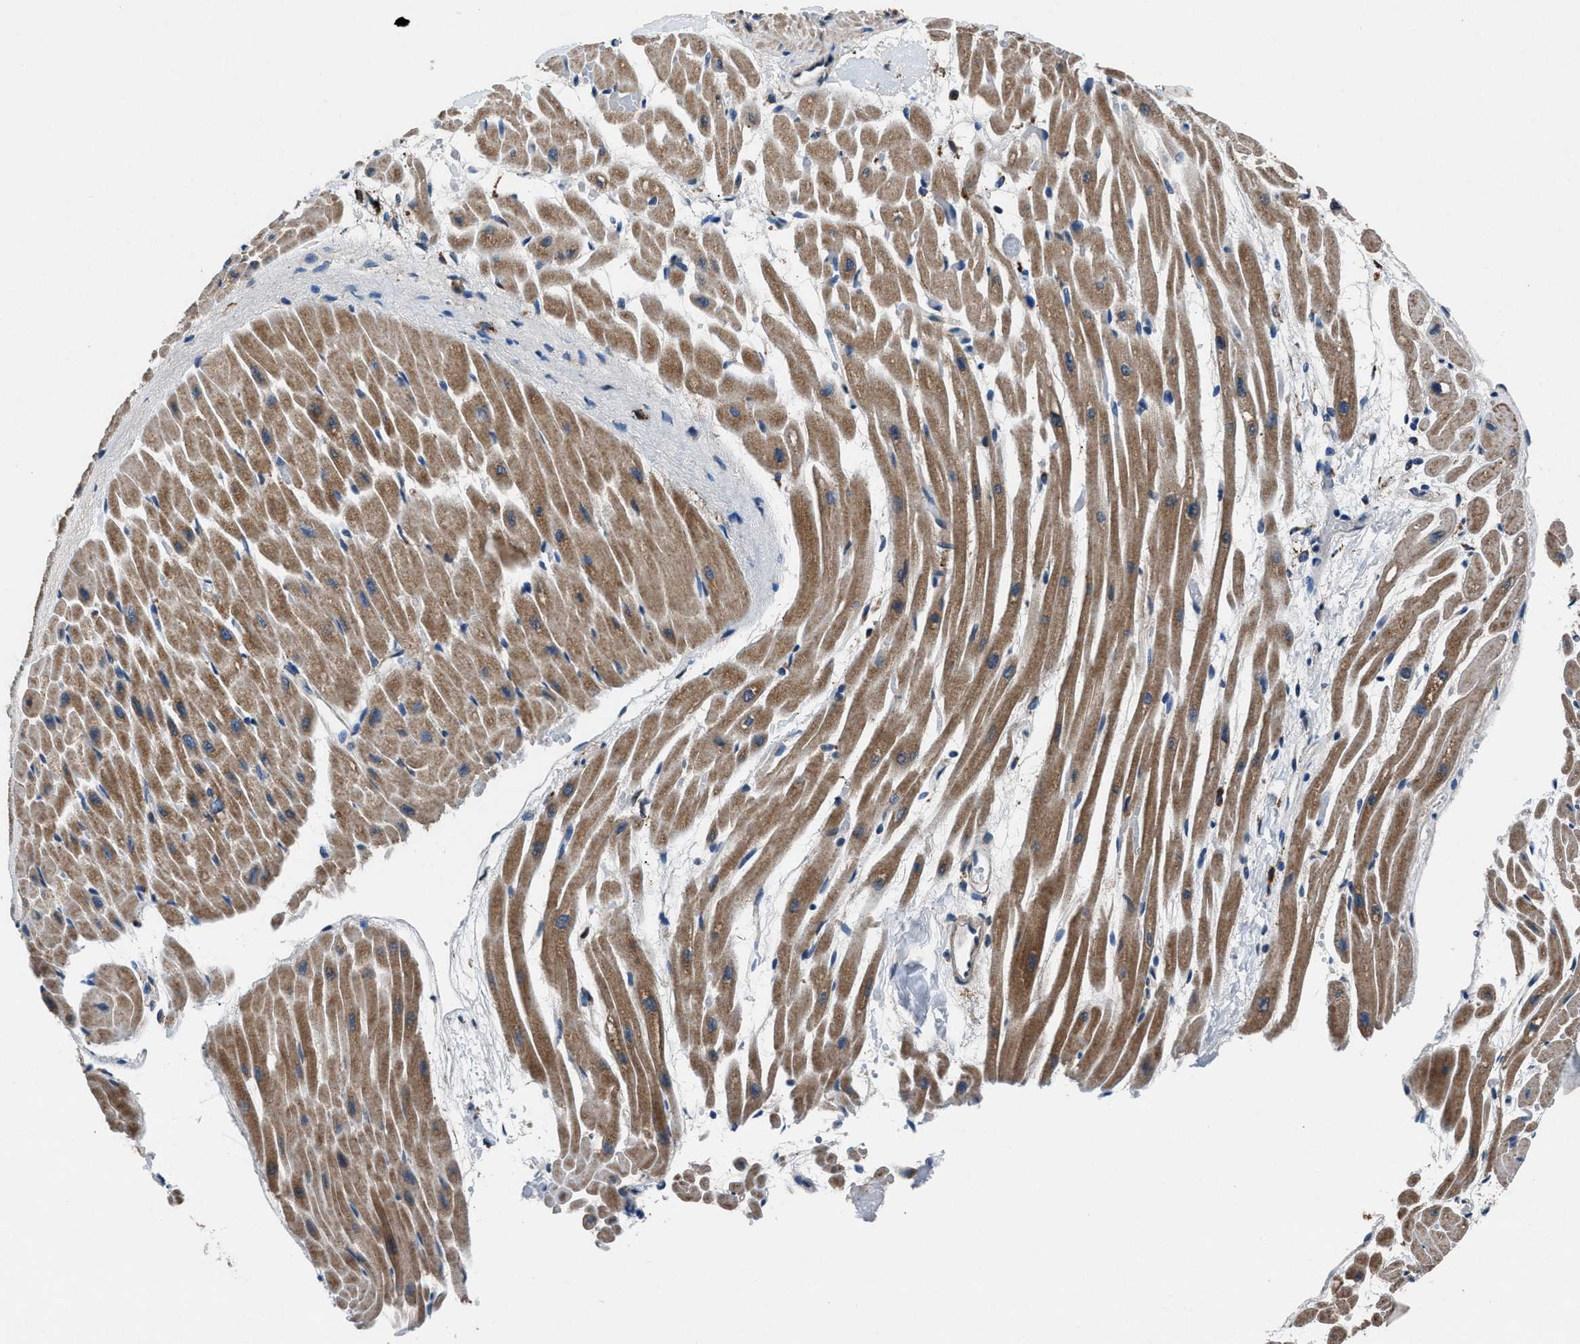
{"staining": {"intensity": "moderate", "quantity": ">75%", "location": "cytoplasmic/membranous"}, "tissue": "heart muscle", "cell_type": "Cardiomyocytes", "image_type": "normal", "snomed": [{"axis": "morphology", "description": "Normal tissue, NOS"}, {"axis": "topography", "description": "Heart"}], "caption": "Protein staining by immunohistochemistry displays moderate cytoplasmic/membranous positivity in approximately >75% of cardiomyocytes in benign heart muscle. The protein is stained brown, and the nuclei are stained in blue (DAB (3,3'-diaminobenzidine) IHC with brightfield microscopy, high magnification).", "gene": "FAM221A", "patient": {"sex": "male", "age": 45}}